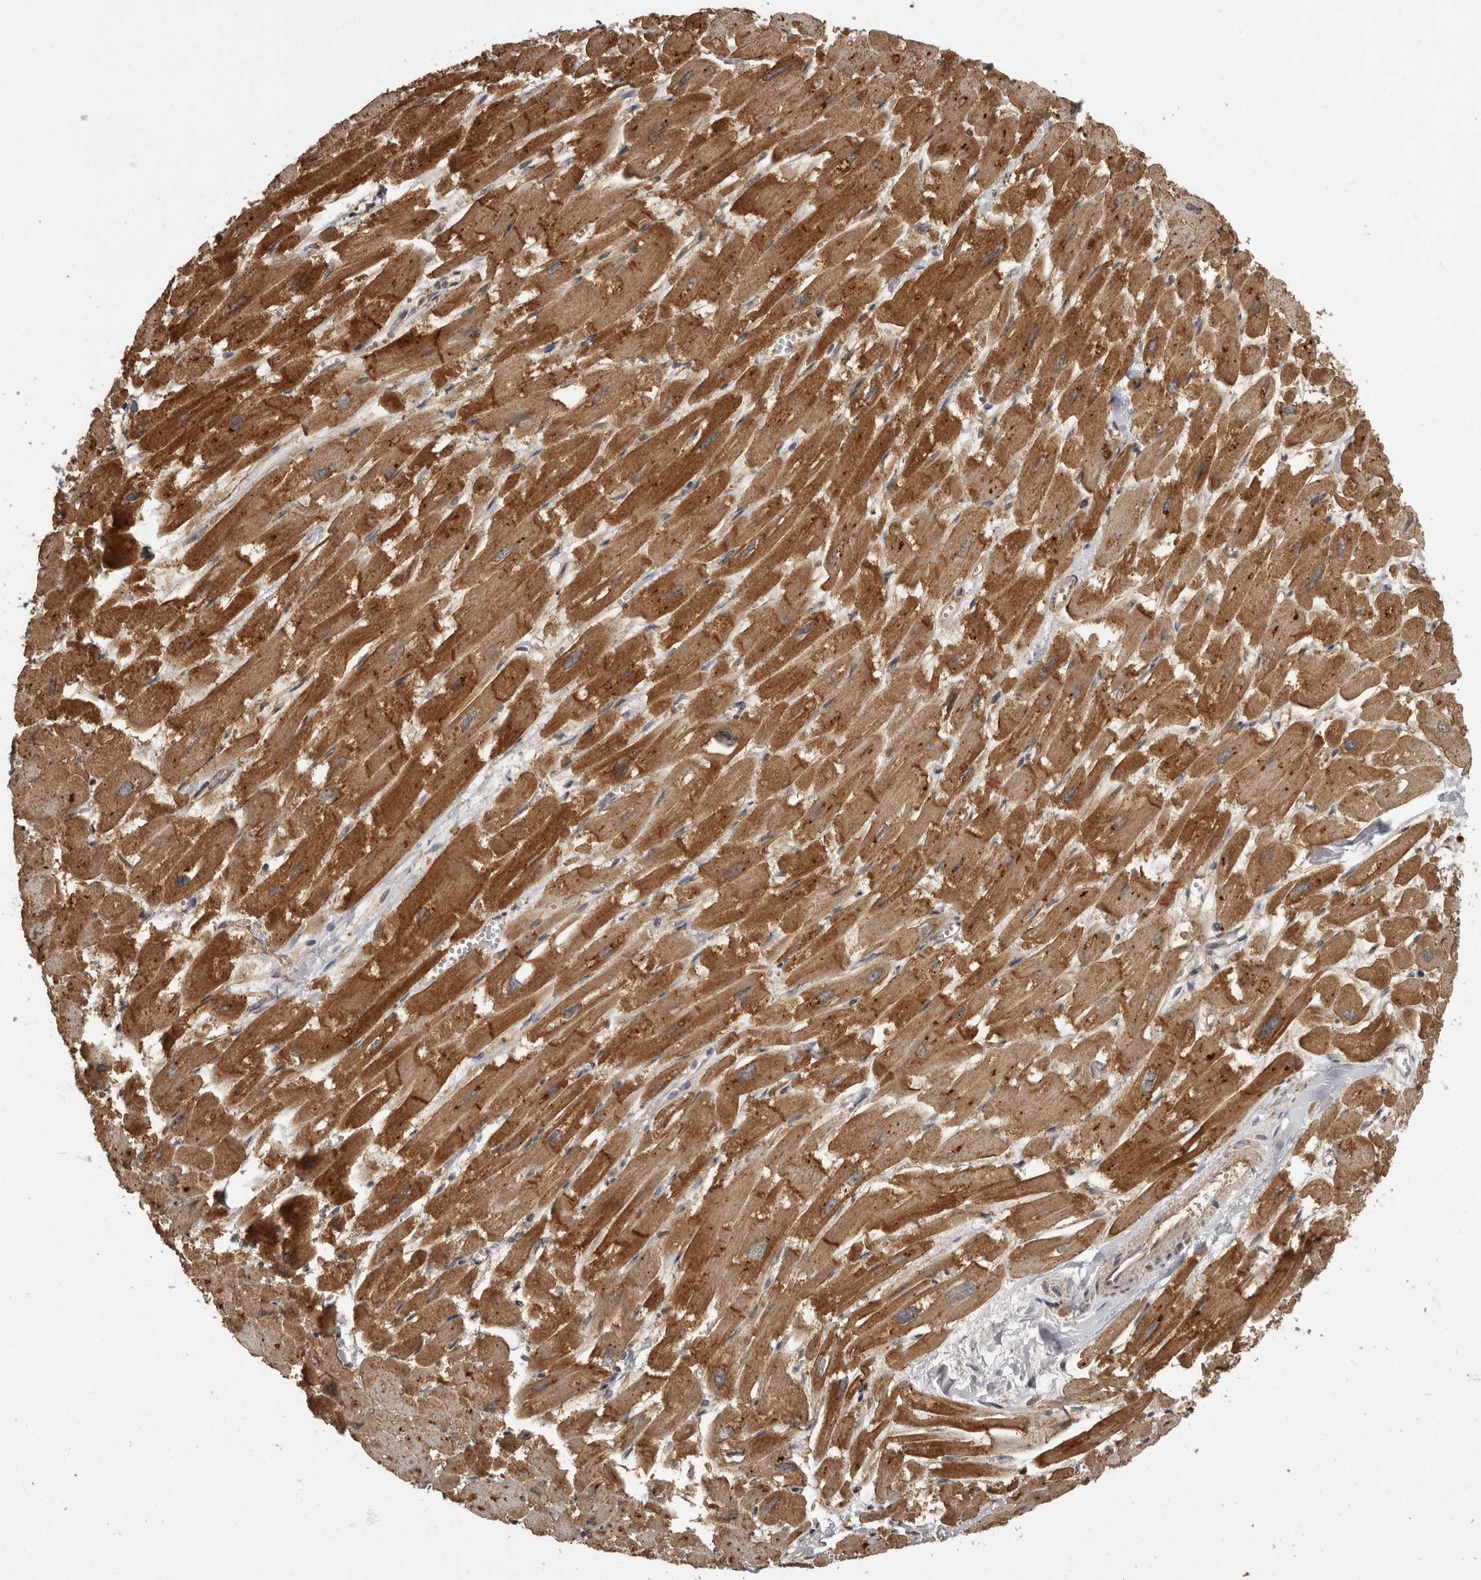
{"staining": {"intensity": "moderate", "quantity": ">75%", "location": "cytoplasmic/membranous"}, "tissue": "heart muscle", "cell_type": "Cardiomyocytes", "image_type": "normal", "snomed": [{"axis": "morphology", "description": "Normal tissue, NOS"}, {"axis": "topography", "description": "Heart"}], "caption": "IHC (DAB) staining of unremarkable human heart muscle shows moderate cytoplasmic/membranous protein positivity in about >75% of cardiomyocytes.", "gene": "ADCY2", "patient": {"sex": "male", "age": 54}}